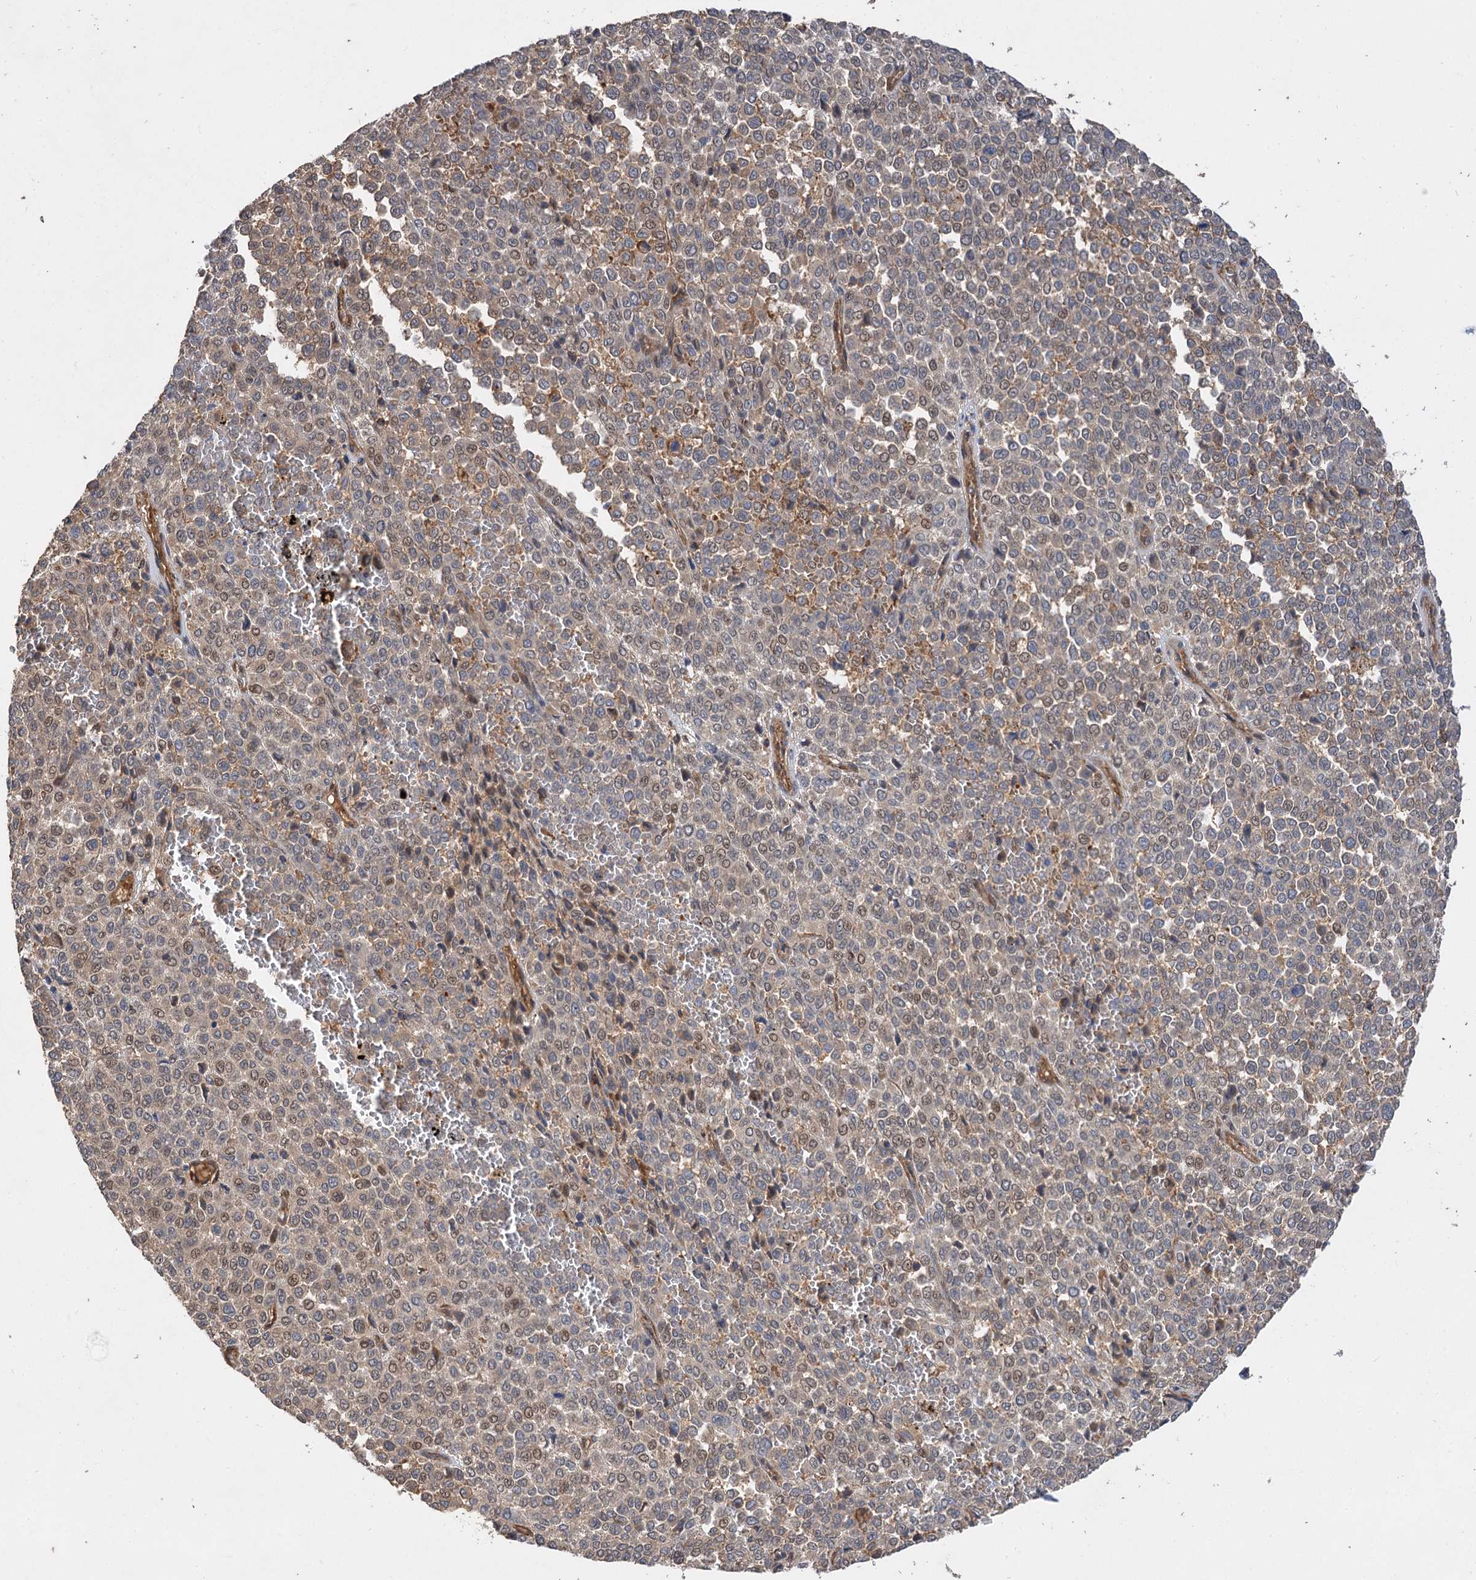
{"staining": {"intensity": "weak", "quantity": ">75%", "location": "cytoplasmic/membranous,nuclear"}, "tissue": "melanoma", "cell_type": "Tumor cells", "image_type": "cancer", "snomed": [{"axis": "morphology", "description": "Malignant melanoma, Metastatic site"}, {"axis": "topography", "description": "Pancreas"}], "caption": "DAB (3,3'-diaminobenzidine) immunohistochemical staining of human malignant melanoma (metastatic site) exhibits weak cytoplasmic/membranous and nuclear protein staining in approximately >75% of tumor cells.", "gene": "FBXW8", "patient": {"sex": "female", "age": 30}}